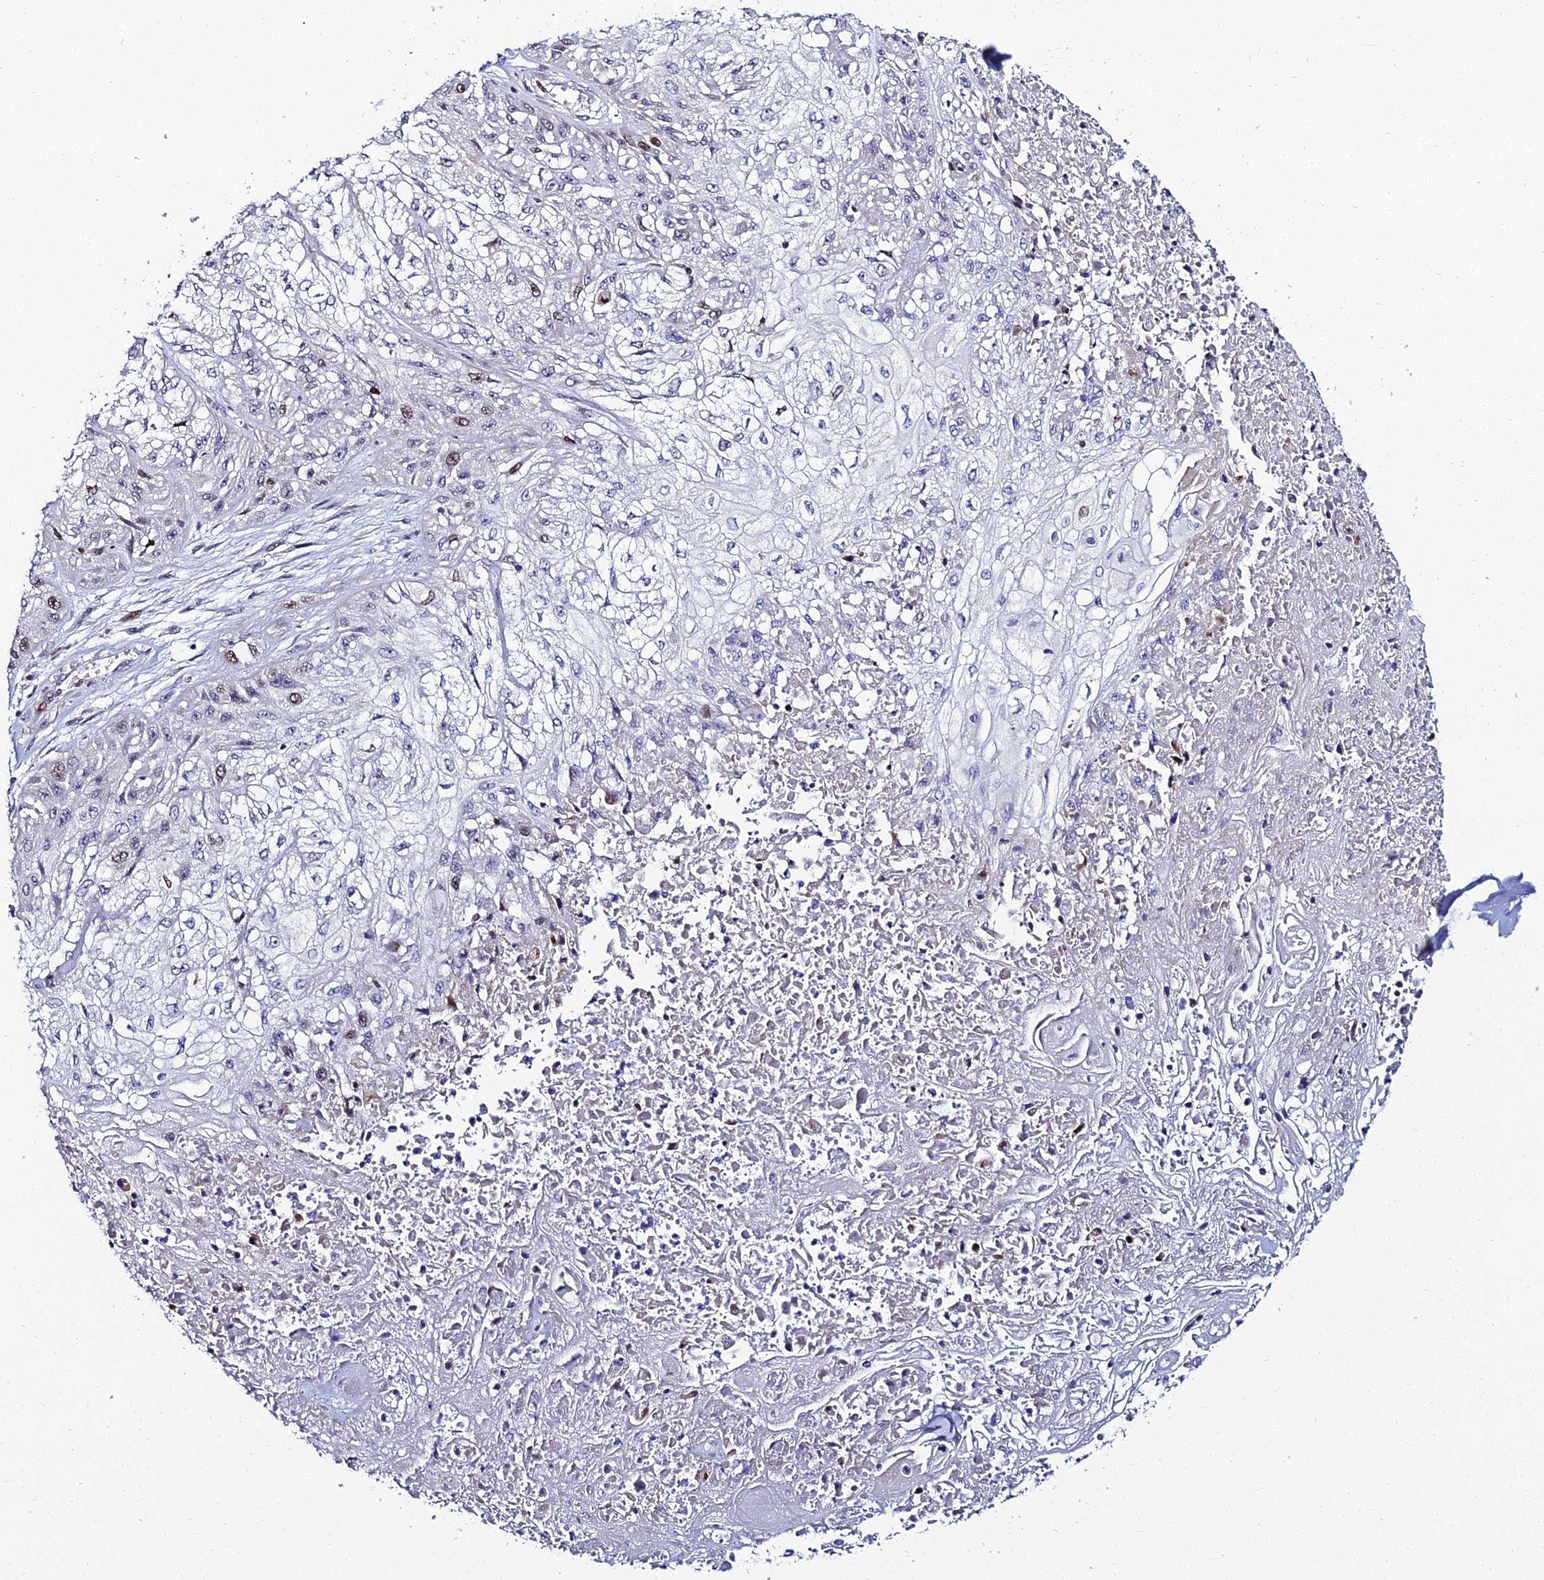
{"staining": {"intensity": "strong", "quantity": "<25%", "location": "nuclear"}, "tissue": "skin cancer", "cell_type": "Tumor cells", "image_type": "cancer", "snomed": [{"axis": "morphology", "description": "Squamous cell carcinoma, NOS"}, {"axis": "morphology", "description": "Squamous cell carcinoma, metastatic, NOS"}, {"axis": "topography", "description": "Skin"}, {"axis": "topography", "description": "Lymph node"}], "caption": "About <25% of tumor cells in skin cancer (metastatic squamous cell carcinoma) exhibit strong nuclear protein positivity as visualized by brown immunohistochemical staining.", "gene": "TAF9B", "patient": {"sex": "male", "age": 75}}